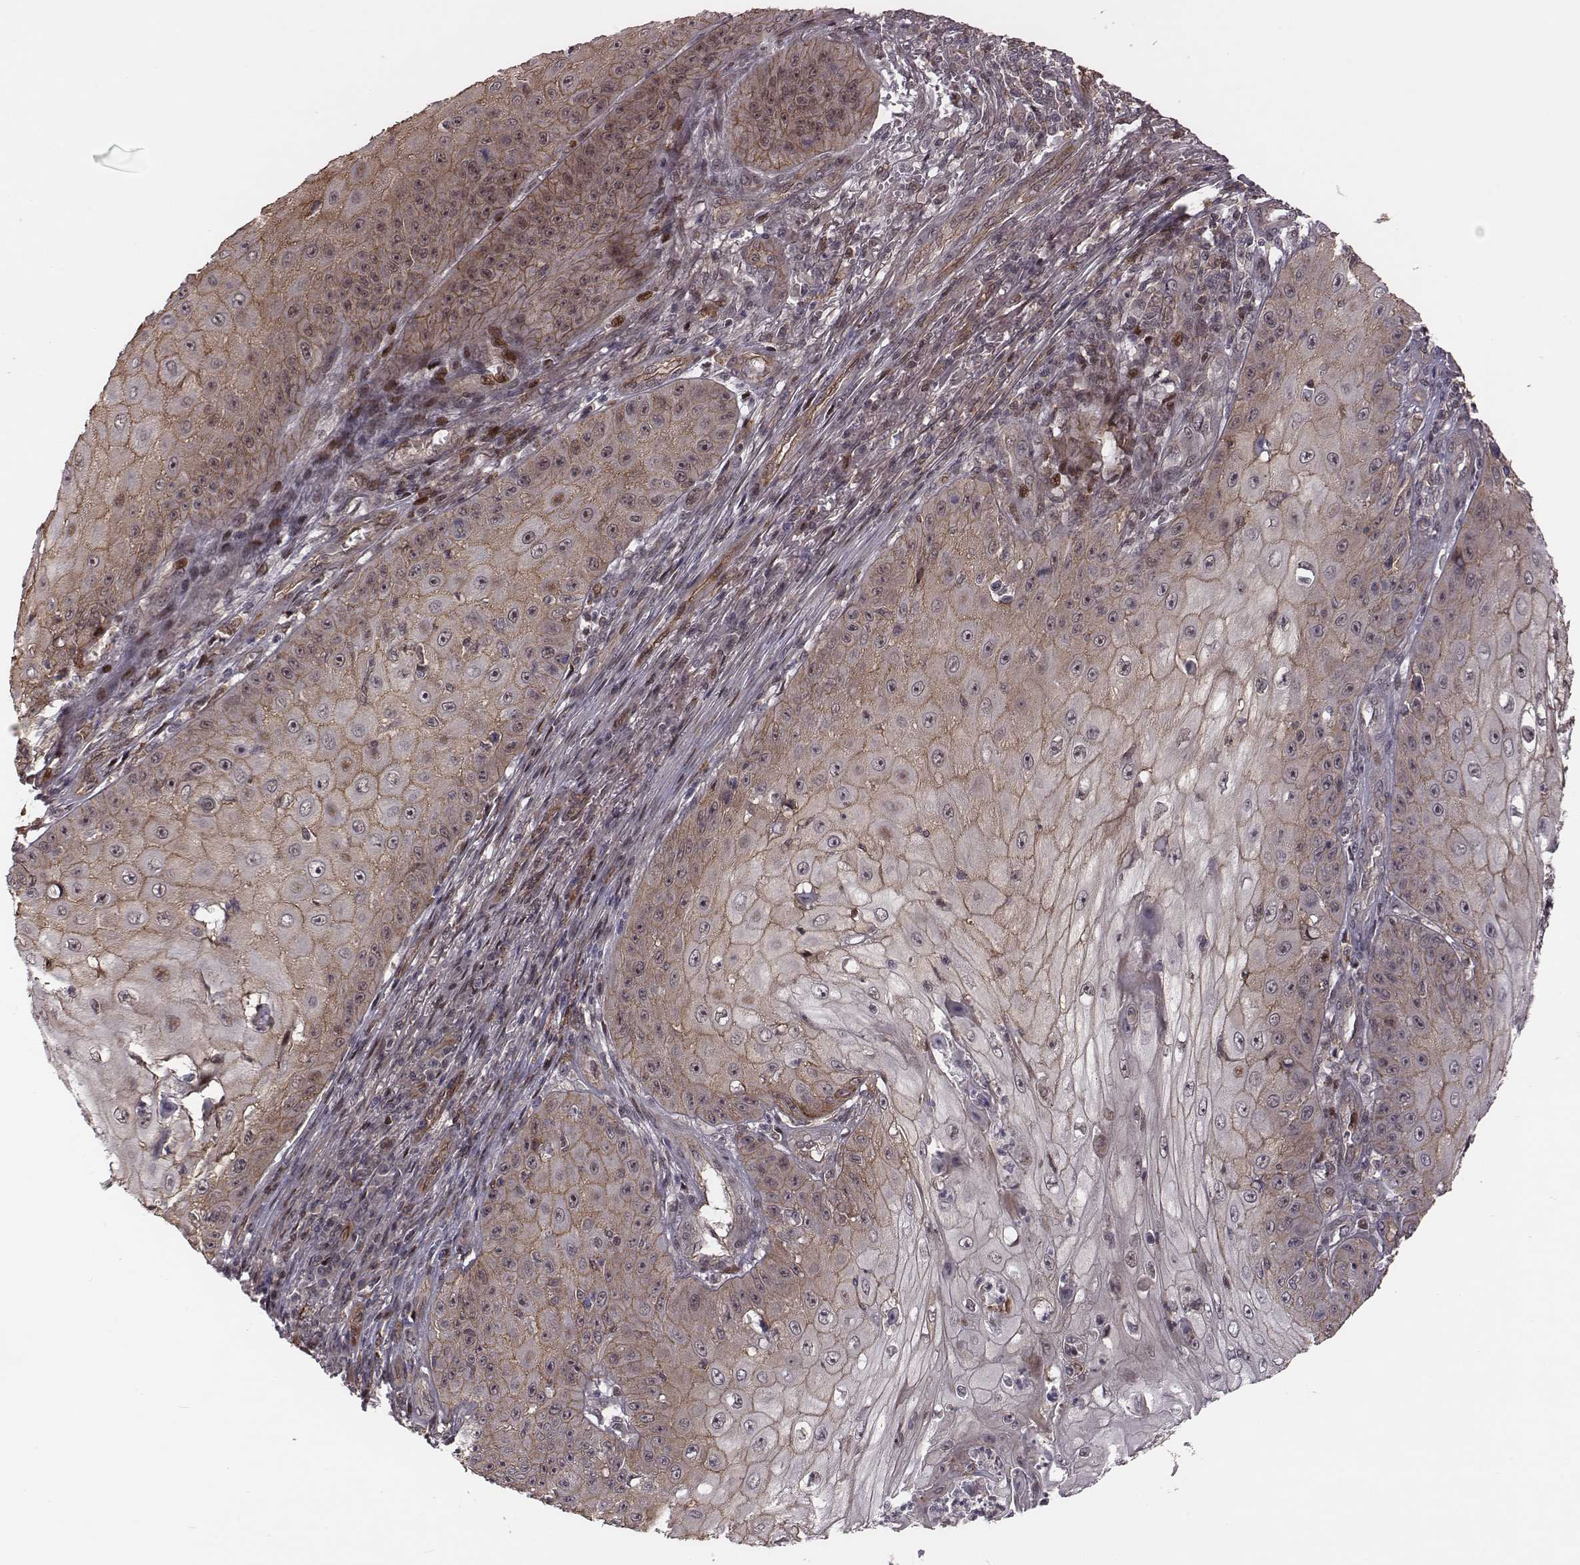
{"staining": {"intensity": "weak", "quantity": "25%-75%", "location": "cytoplasmic/membranous"}, "tissue": "skin cancer", "cell_type": "Tumor cells", "image_type": "cancer", "snomed": [{"axis": "morphology", "description": "Squamous cell carcinoma, NOS"}, {"axis": "topography", "description": "Skin"}], "caption": "Squamous cell carcinoma (skin) stained for a protein demonstrates weak cytoplasmic/membranous positivity in tumor cells. The staining is performed using DAB (3,3'-diaminobenzidine) brown chromogen to label protein expression. The nuclei are counter-stained blue using hematoxylin.", "gene": "RPL3", "patient": {"sex": "male", "age": 70}}